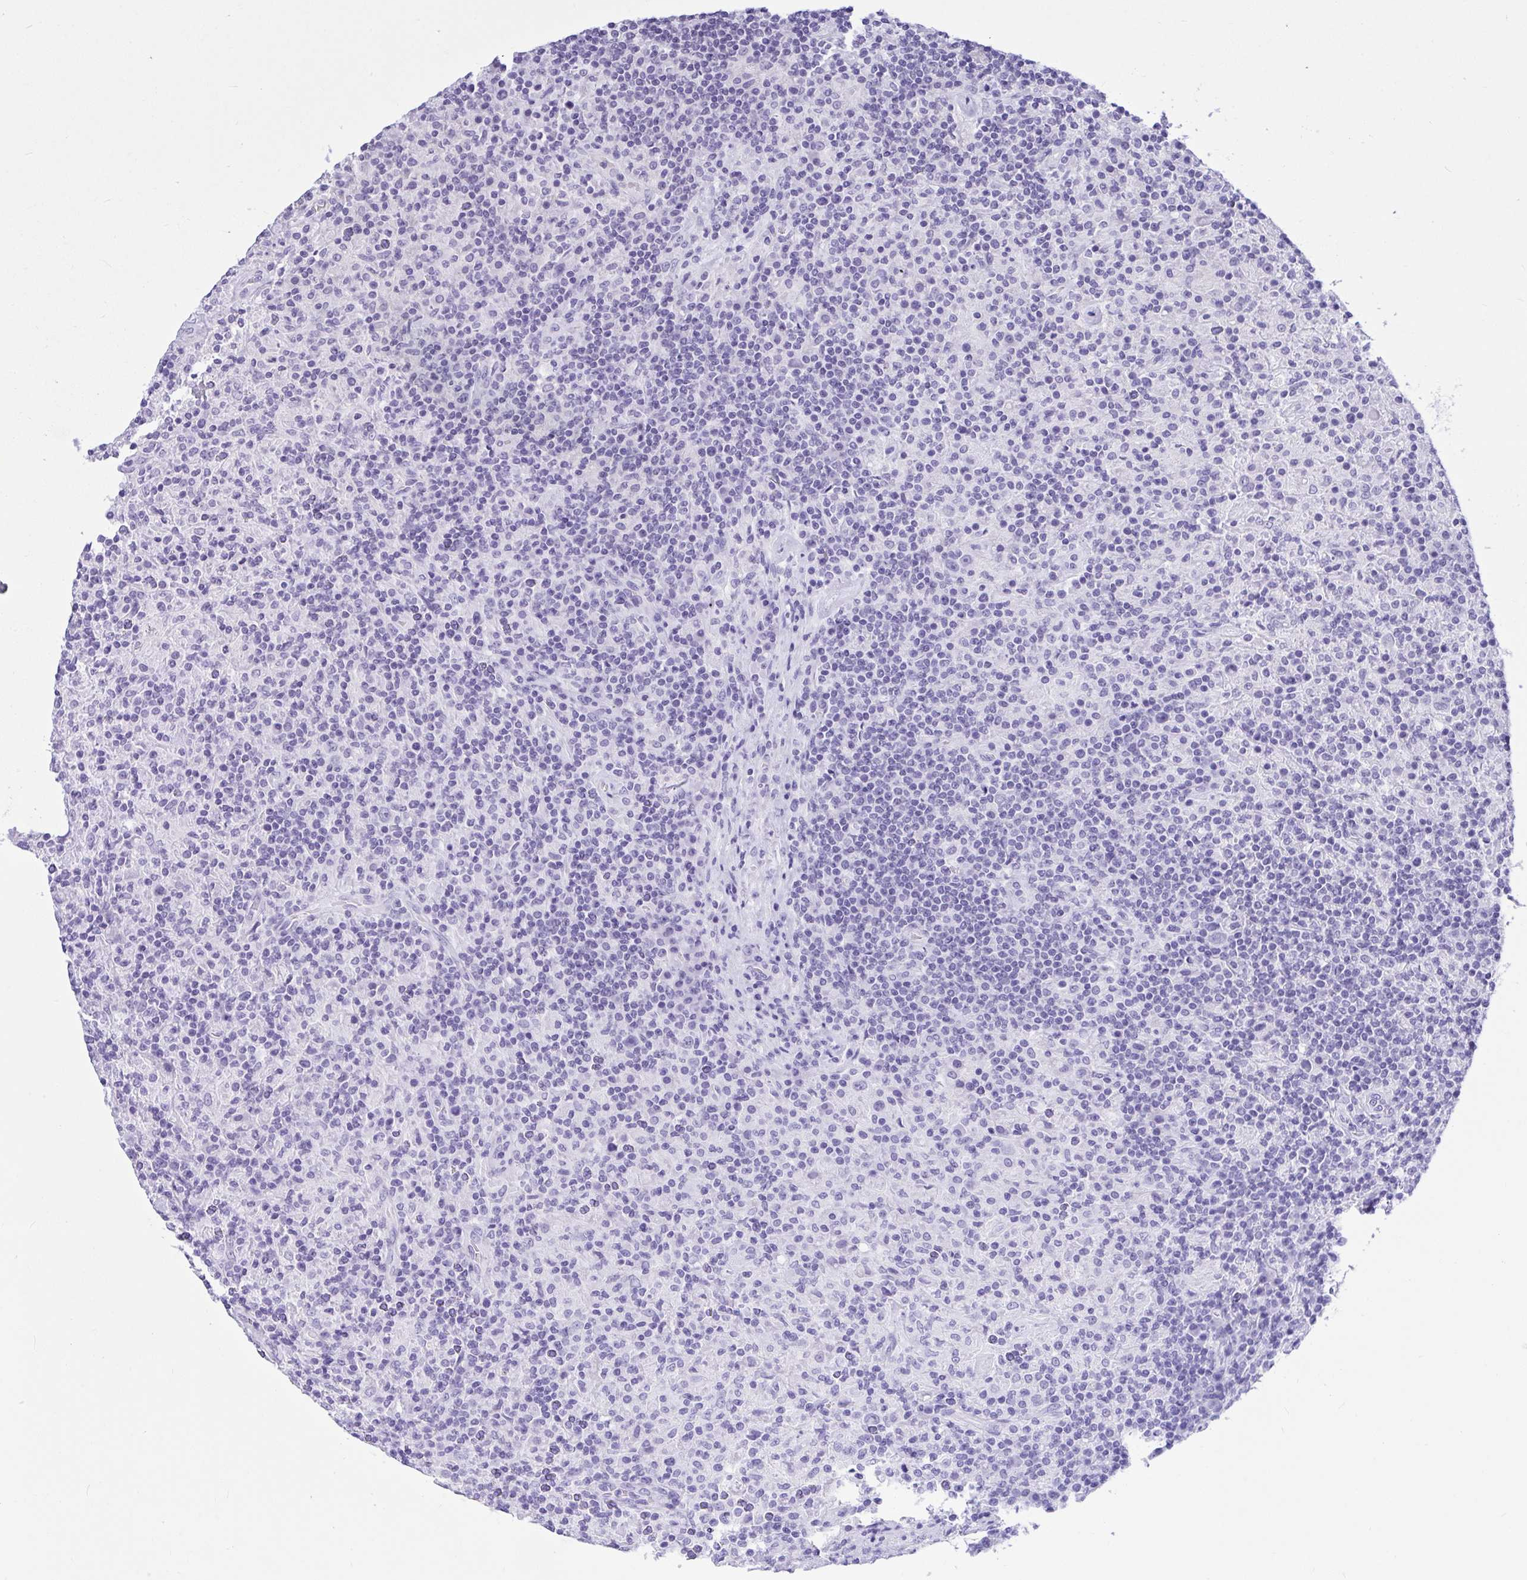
{"staining": {"intensity": "negative", "quantity": "none", "location": "none"}, "tissue": "lymphoma", "cell_type": "Tumor cells", "image_type": "cancer", "snomed": [{"axis": "morphology", "description": "Hodgkin's disease, NOS"}, {"axis": "topography", "description": "Lymph node"}], "caption": "Tumor cells show no significant protein expression in Hodgkin's disease.", "gene": "PPP1CA", "patient": {"sex": "male", "age": 70}}